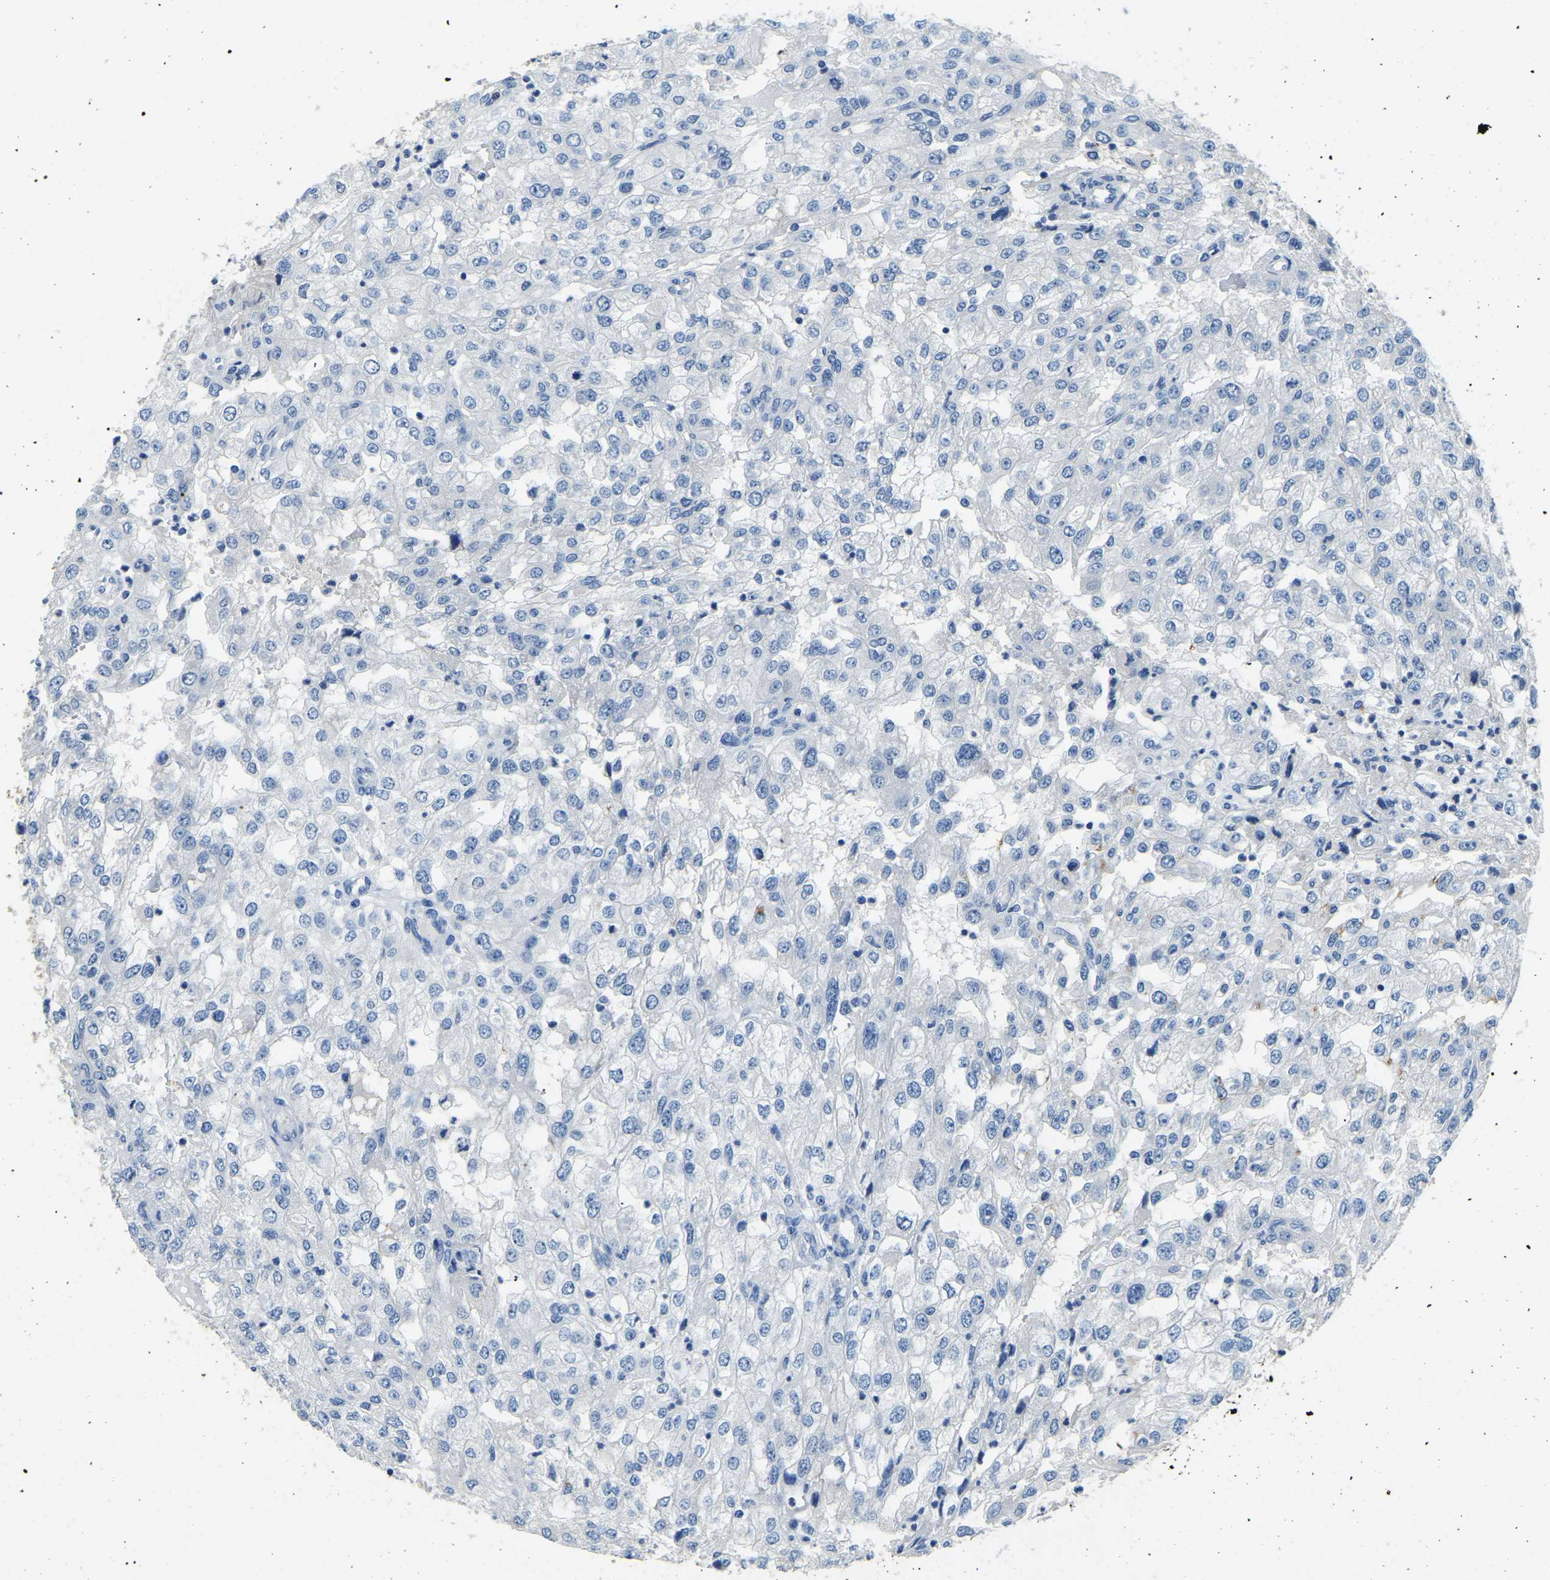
{"staining": {"intensity": "negative", "quantity": "none", "location": "none"}, "tissue": "renal cancer", "cell_type": "Tumor cells", "image_type": "cancer", "snomed": [{"axis": "morphology", "description": "Adenocarcinoma, NOS"}, {"axis": "topography", "description": "Kidney"}], "caption": "Immunohistochemistry of adenocarcinoma (renal) demonstrates no expression in tumor cells.", "gene": "UBN2", "patient": {"sex": "female", "age": 54}}